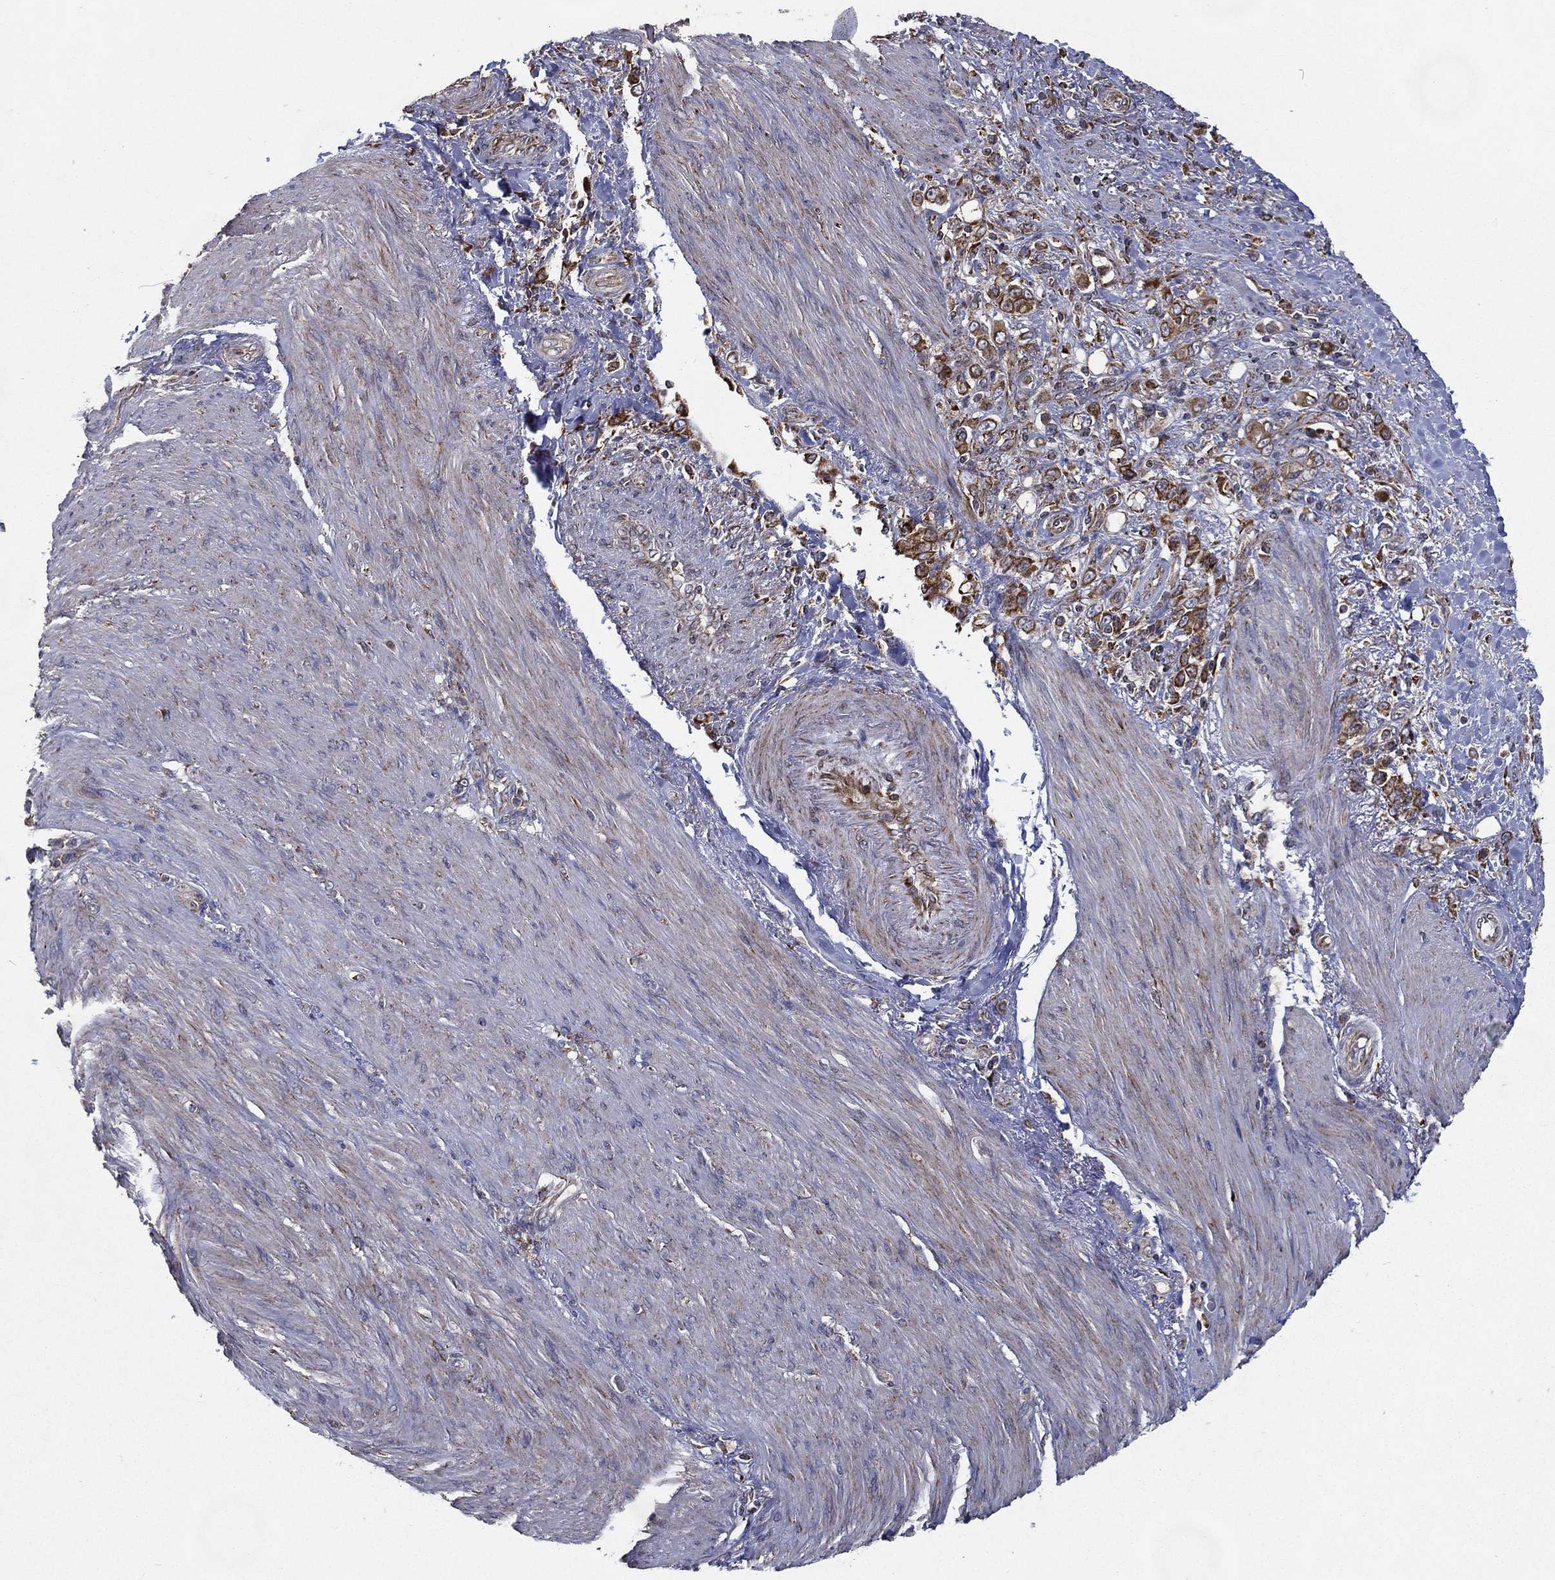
{"staining": {"intensity": "strong", "quantity": "<25%", "location": "cytoplasmic/membranous"}, "tissue": "stomach cancer", "cell_type": "Tumor cells", "image_type": "cancer", "snomed": [{"axis": "morphology", "description": "Normal tissue, NOS"}, {"axis": "morphology", "description": "Adenocarcinoma, NOS"}, {"axis": "topography", "description": "Stomach"}], "caption": "A medium amount of strong cytoplasmic/membranous expression is present in about <25% of tumor cells in adenocarcinoma (stomach) tissue.", "gene": "MT-CYB", "patient": {"sex": "female", "age": 79}}